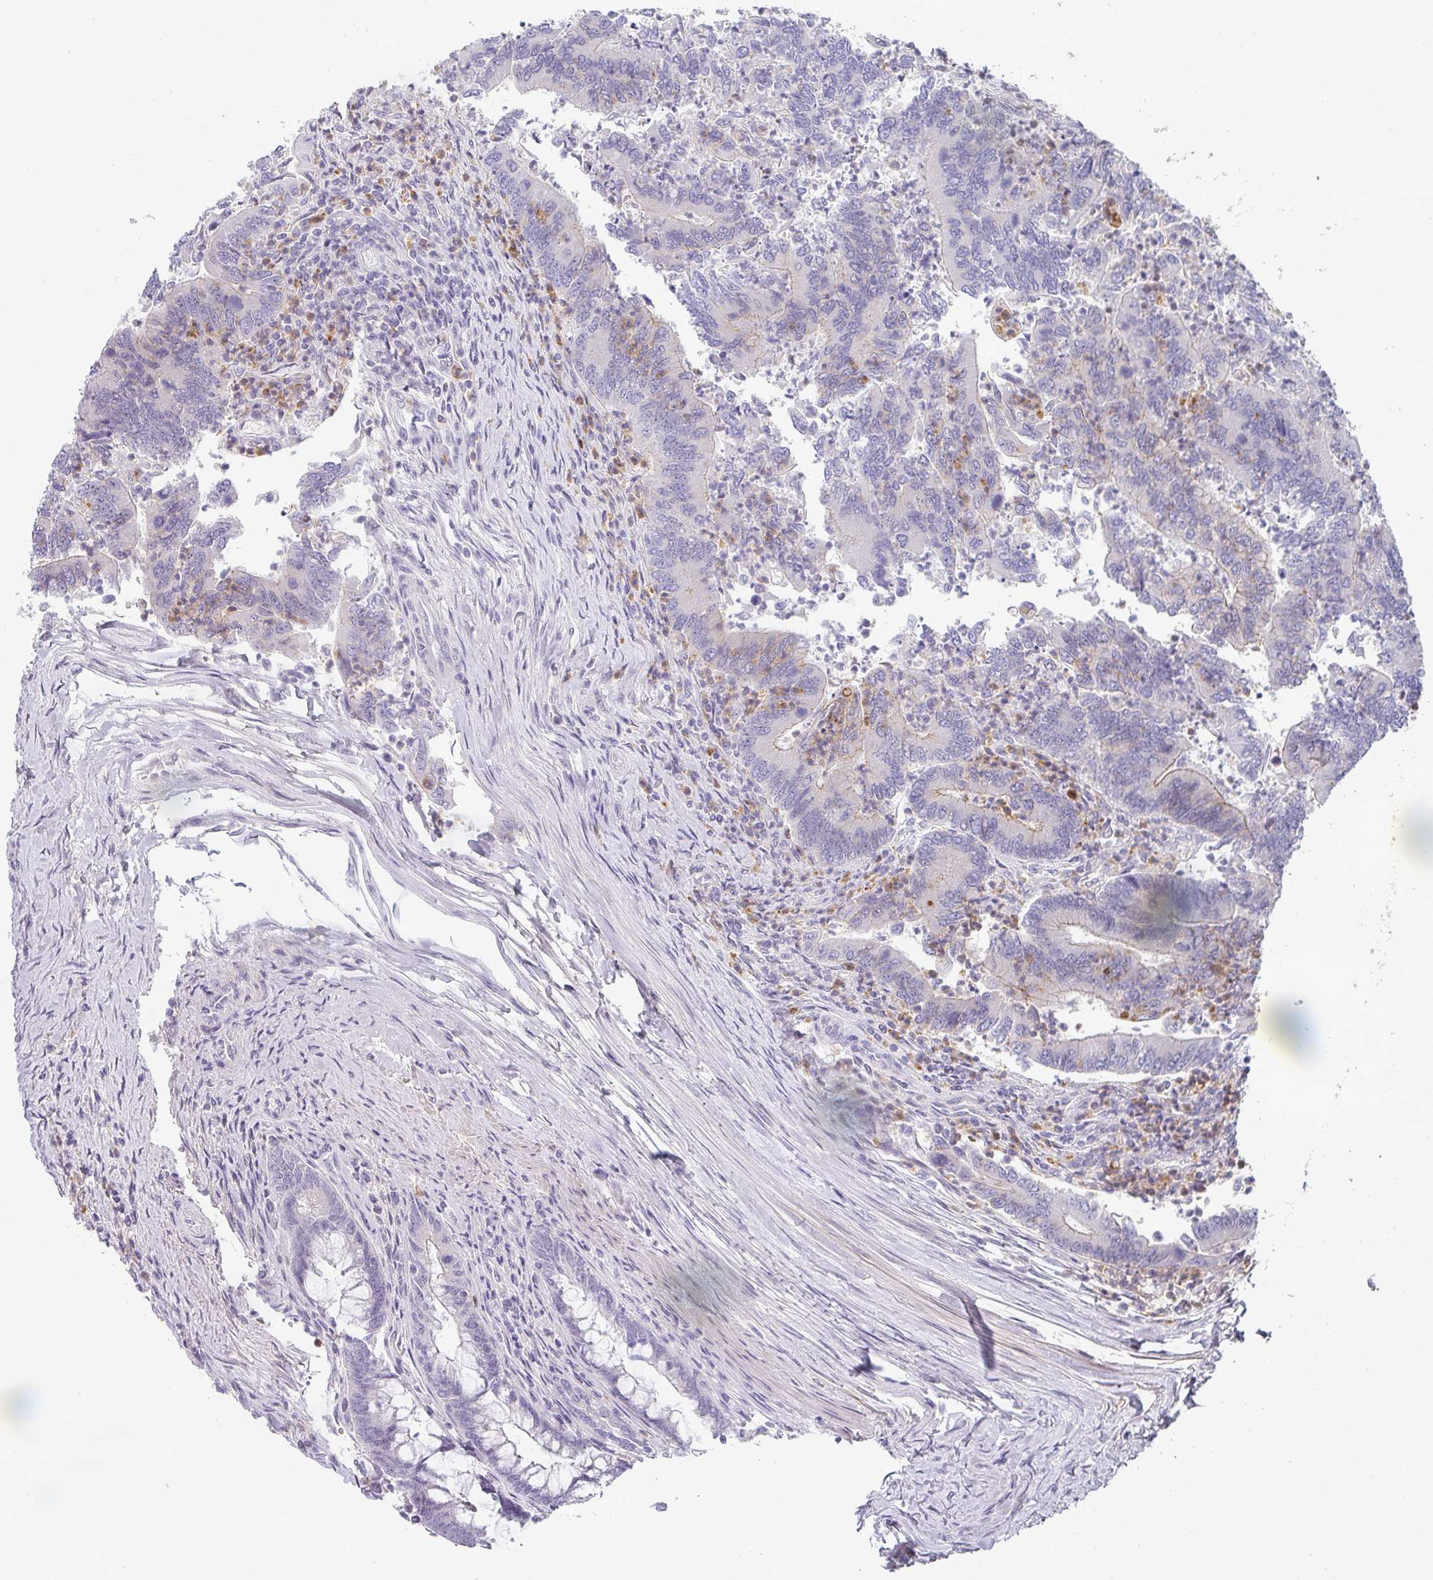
{"staining": {"intensity": "negative", "quantity": "none", "location": "none"}, "tissue": "colorectal cancer", "cell_type": "Tumor cells", "image_type": "cancer", "snomed": [{"axis": "morphology", "description": "Adenocarcinoma, NOS"}, {"axis": "topography", "description": "Colon"}], "caption": "The histopathology image exhibits no staining of tumor cells in colorectal cancer.", "gene": "BTLA", "patient": {"sex": "female", "age": 67}}